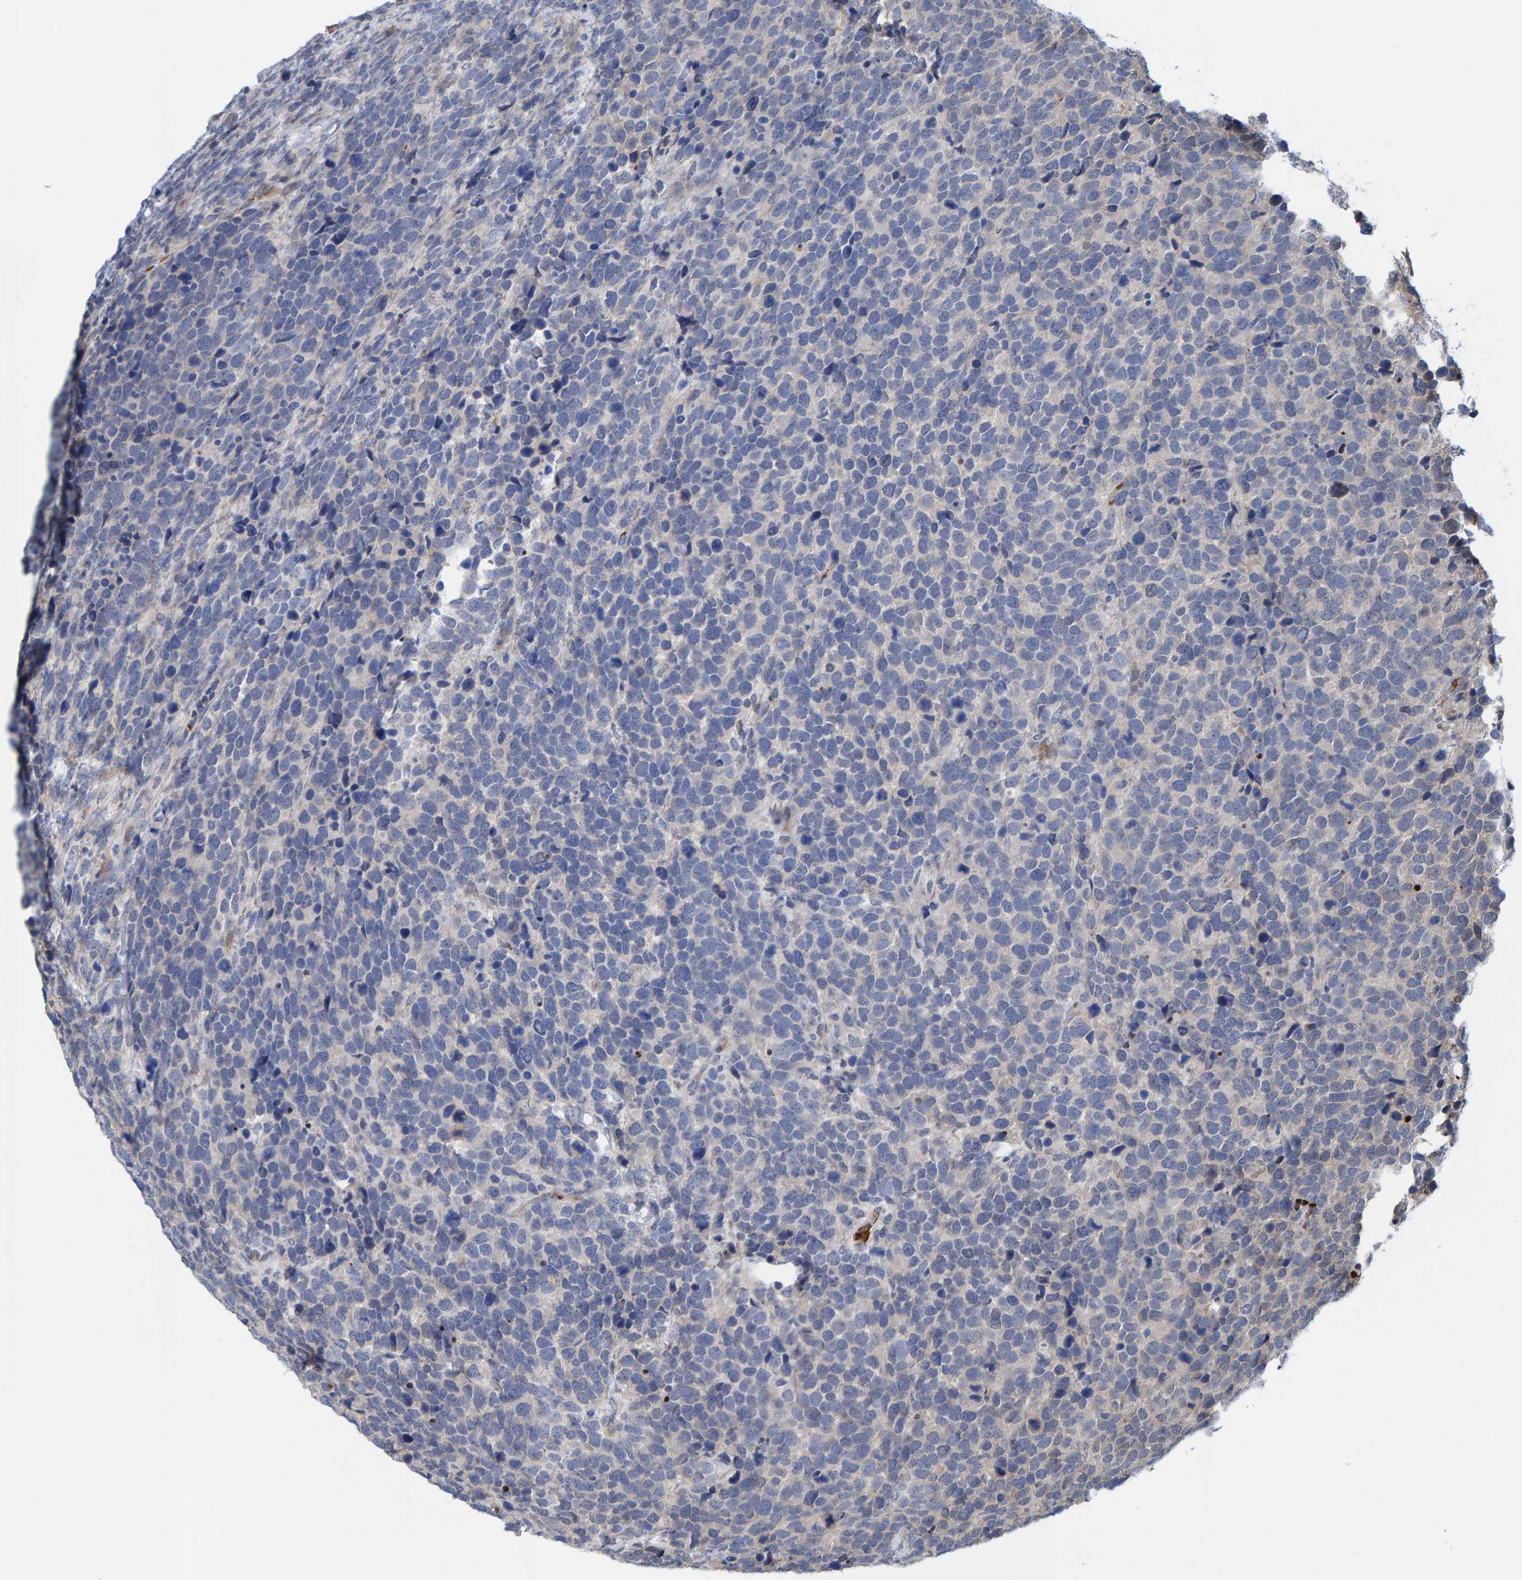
{"staining": {"intensity": "negative", "quantity": "none", "location": "none"}, "tissue": "urothelial cancer", "cell_type": "Tumor cells", "image_type": "cancer", "snomed": [{"axis": "morphology", "description": "Urothelial carcinoma, High grade"}, {"axis": "topography", "description": "Urinary bladder"}], "caption": "Protein analysis of urothelial cancer reveals no significant expression in tumor cells.", "gene": "MFSD6L", "patient": {"sex": "female", "age": 82}}